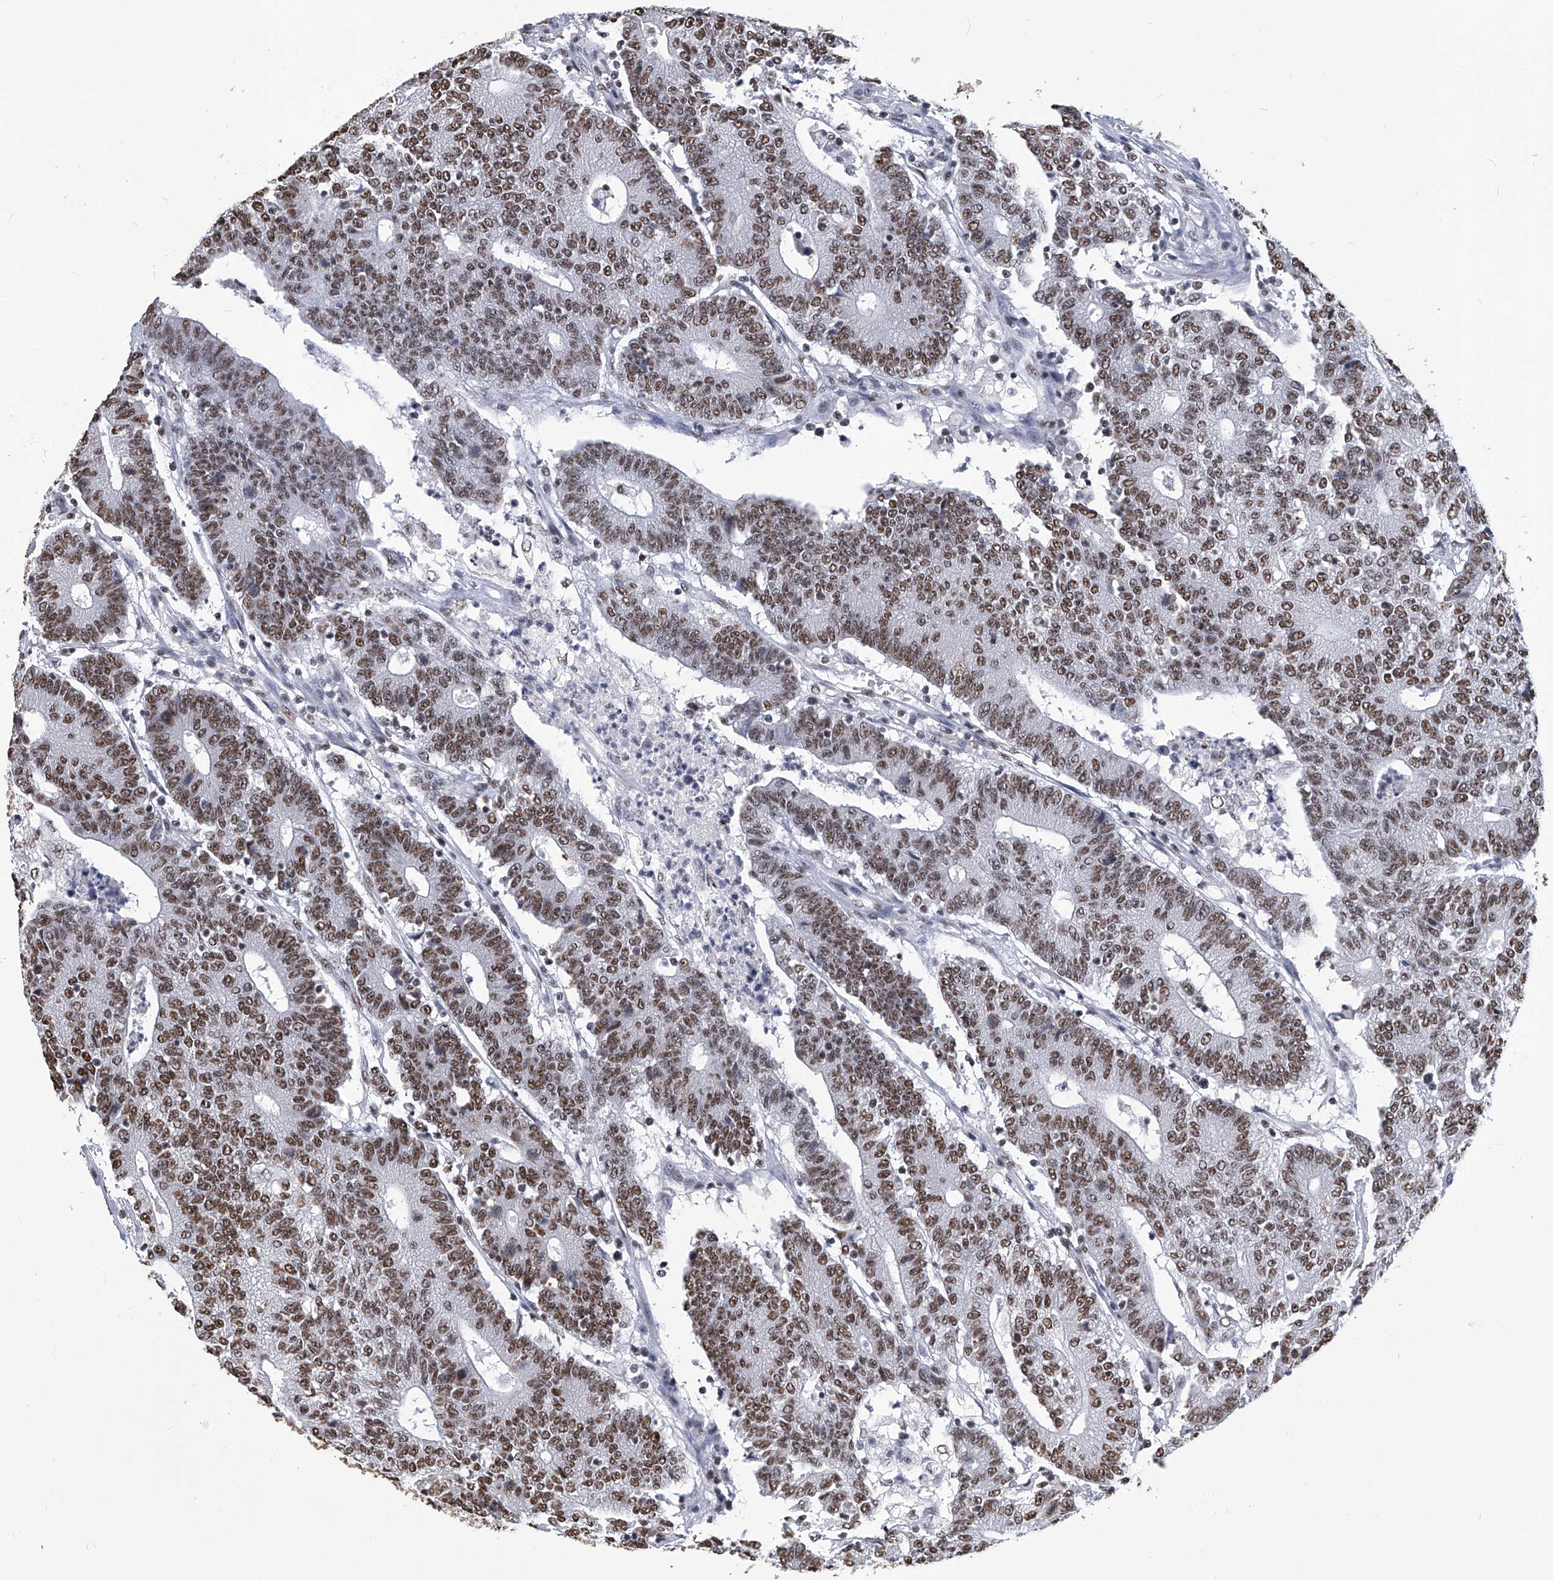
{"staining": {"intensity": "moderate", "quantity": ">75%", "location": "nuclear"}, "tissue": "colorectal cancer", "cell_type": "Tumor cells", "image_type": "cancer", "snomed": [{"axis": "morphology", "description": "Normal tissue, NOS"}, {"axis": "morphology", "description": "Adenocarcinoma, NOS"}, {"axis": "topography", "description": "Colon"}], "caption": "Tumor cells display medium levels of moderate nuclear staining in about >75% of cells in human colorectal adenocarcinoma.", "gene": "HBP1", "patient": {"sex": "female", "age": 75}}